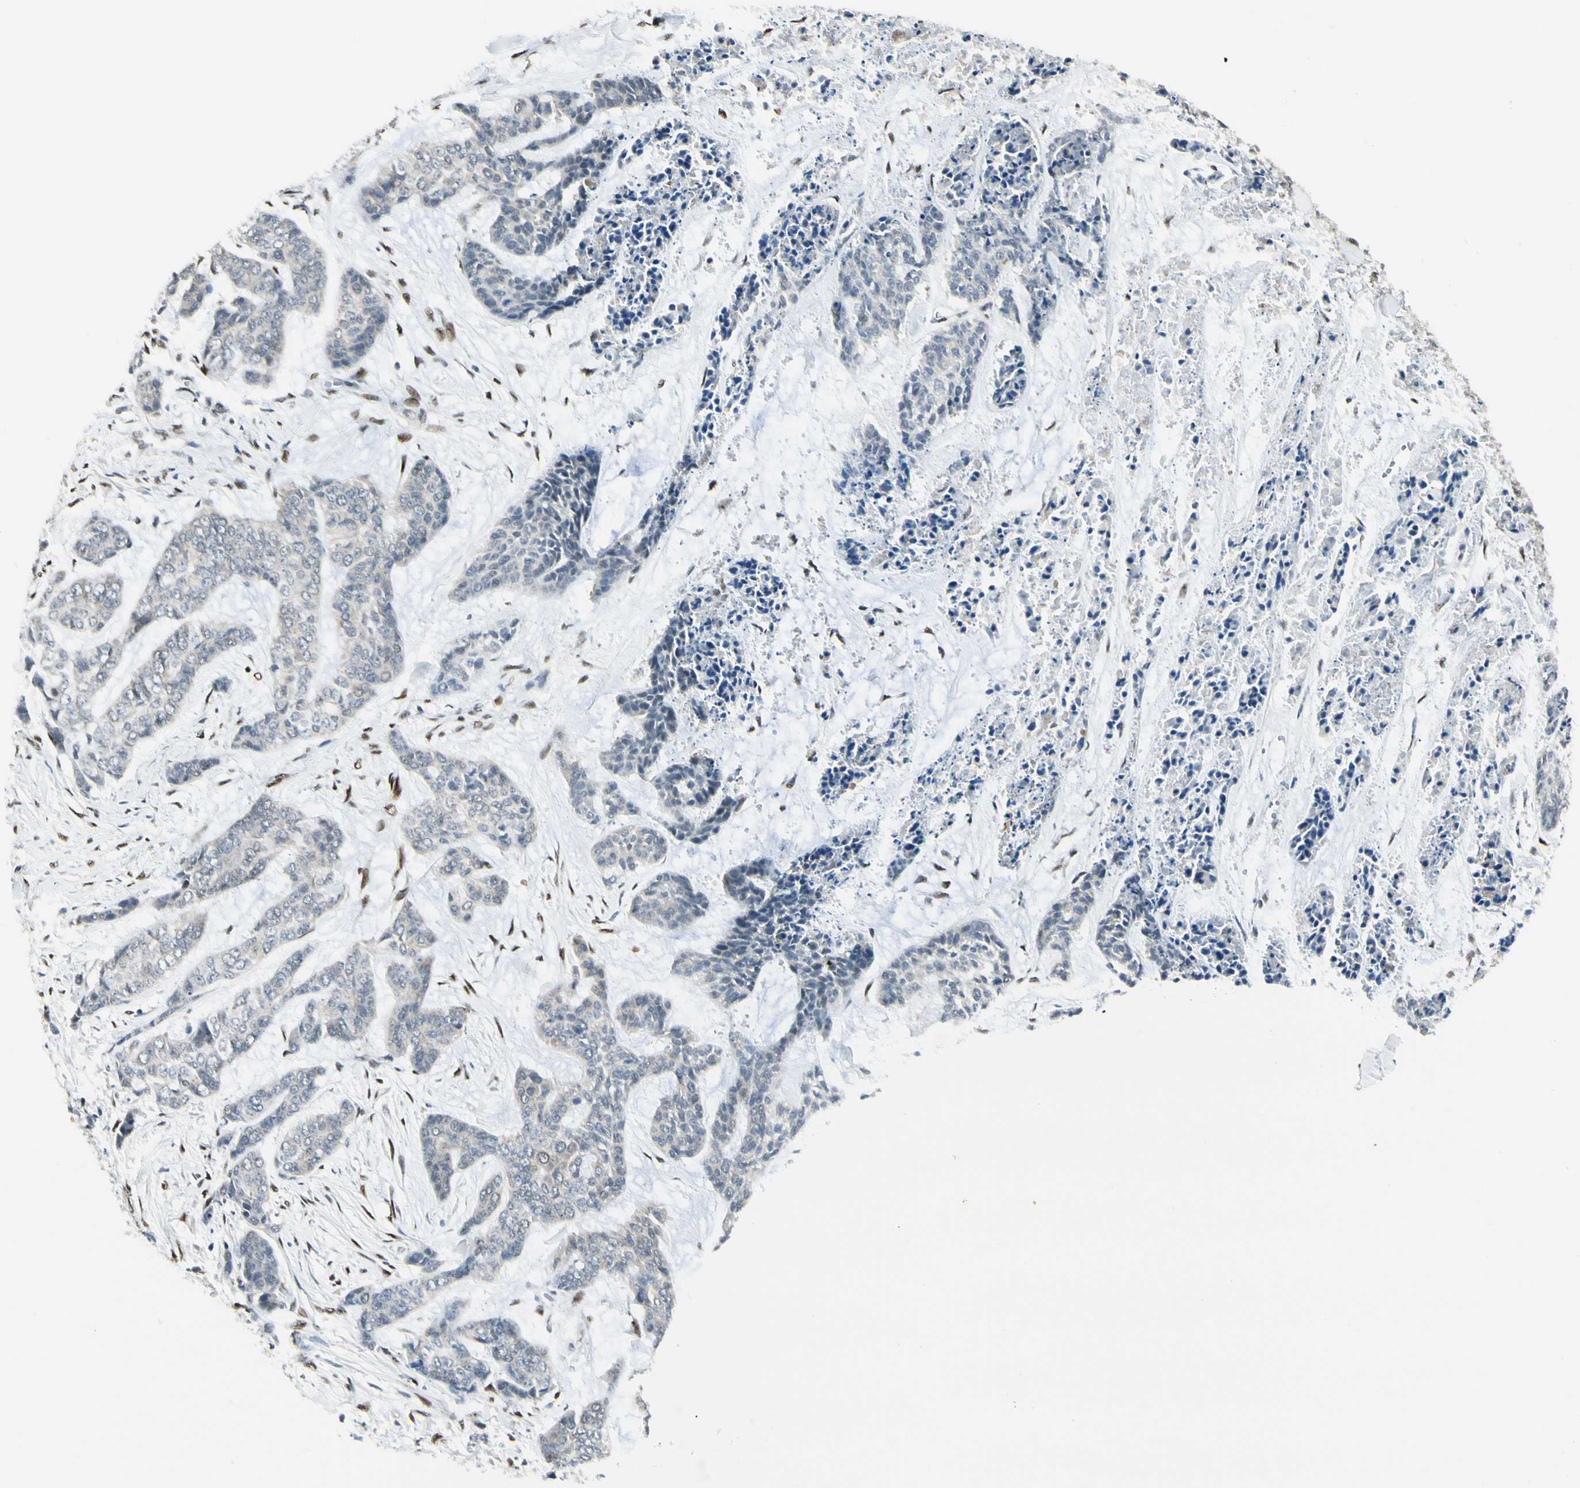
{"staining": {"intensity": "weak", "quantity": "<25%", "location": "cytoplasmic/membranous"}, "tissue": "skin cancer", "cell_type": "Tumor cells", "image_type": "cancer", "snomed": [{"axis": "morphology", "description": "Basal cell carcinoma"}, {"axis": "topography", "description": "Skin"}], "caption": "Skin cancer (basal cell carcinoma) stained for a protein using immunohistochemistry (IHC) displays no expression tumor cells.", "gene": "ATXN1", "patient": {"sex": "female", "age": 64}}